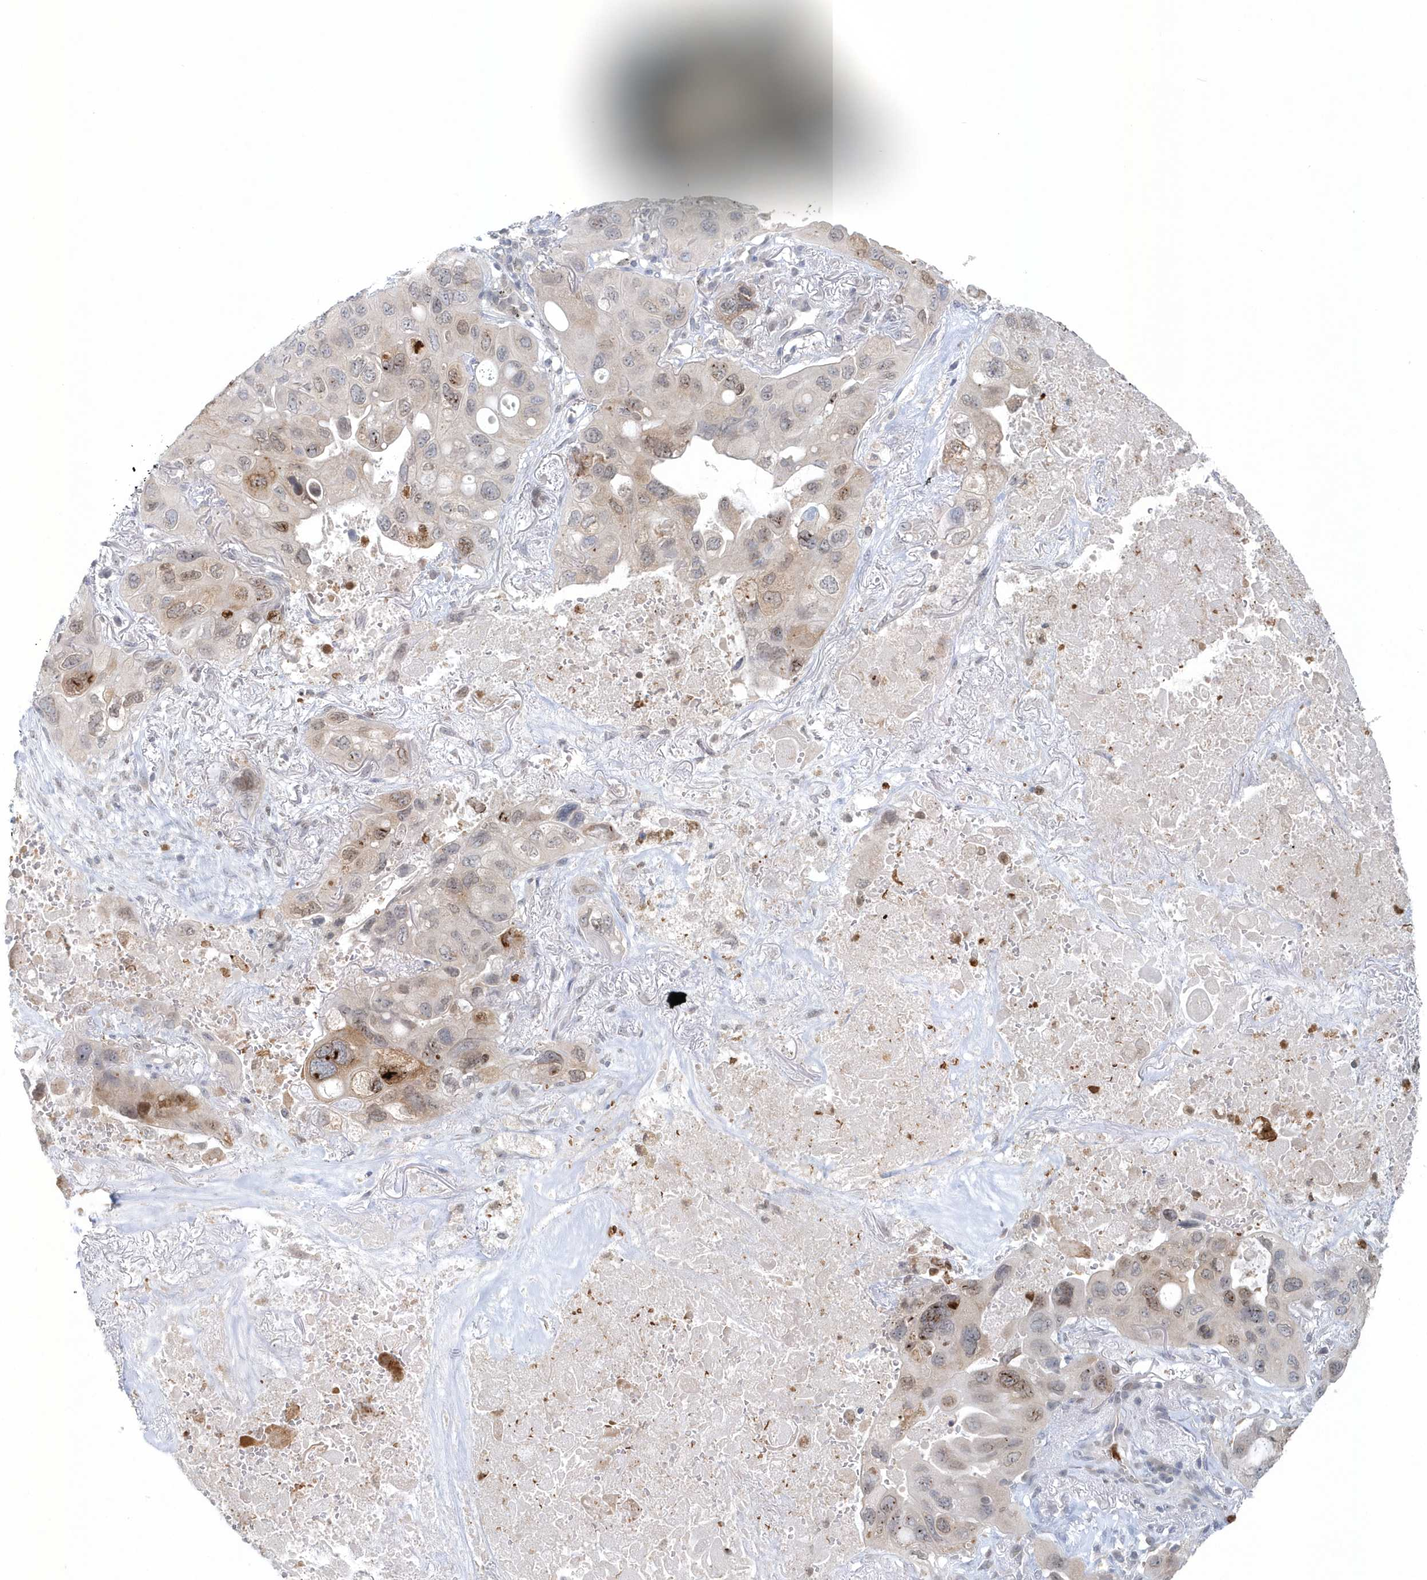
{"staining": {"intensity": "moderate", "quantity": "25%-75%", "location": "cytoplasmic/membranous,nuclear"}, "tissue": "lung cancer", "cell_type": "Tumor cells", "image_type": "cancer", "snomed": [{"axis": "morphology", "description": "Squamous cell carcinoma, NOS"}, {"axis": "topography", "description": "Lung"}], "caption": "The image exhibits a brown stain indicating the presence of a protein in the cytoplasmic/membranous and nuclear of tumor cells in lung squamous cell carcinoma.", "gene": "NUP54", "patient": {"sex": "female", "age": 73}}